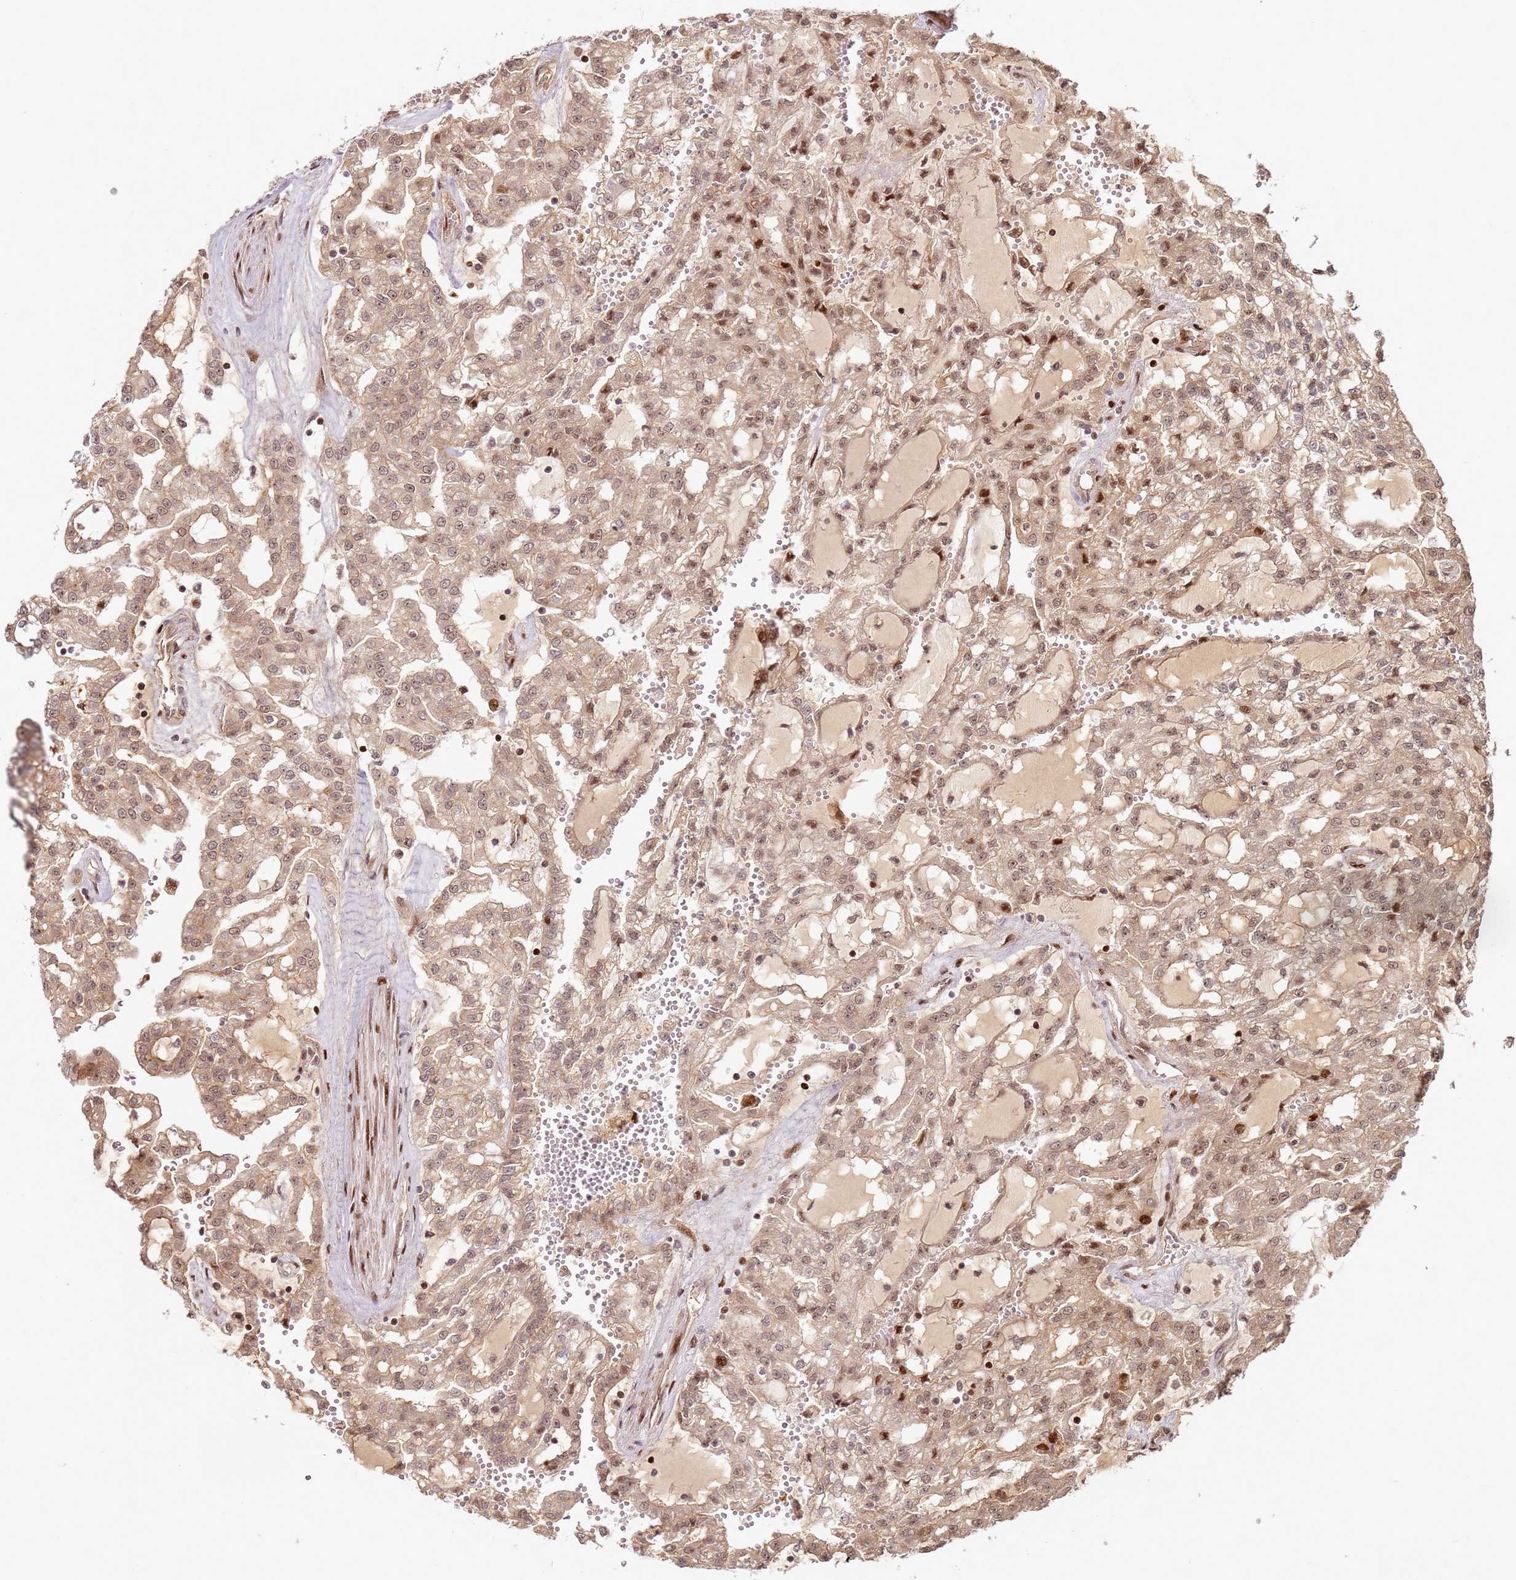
{"staining": {"intensity": "moderate", "quantity": ">75%", "location": "cytoplasmic/membranous,nuclear"}, "tissue": "renal cancer", "cell_type": "Tumor cells", "image_type": "cancer", "snomed": [{"axis": "morphology", "description": "Adenocarcinoma, NOS"}, {"axis": "topography", "description": "Kidney"}], "caption": "Brown immunohistochemical staining in human adenocarcinoma (renal) reveals moderate cytoplasmic/membranous and nuclear positivity in about >75% of tumor cells.", "gene": "TMEM233", "patient": {"sex": "male", "age": 63}}